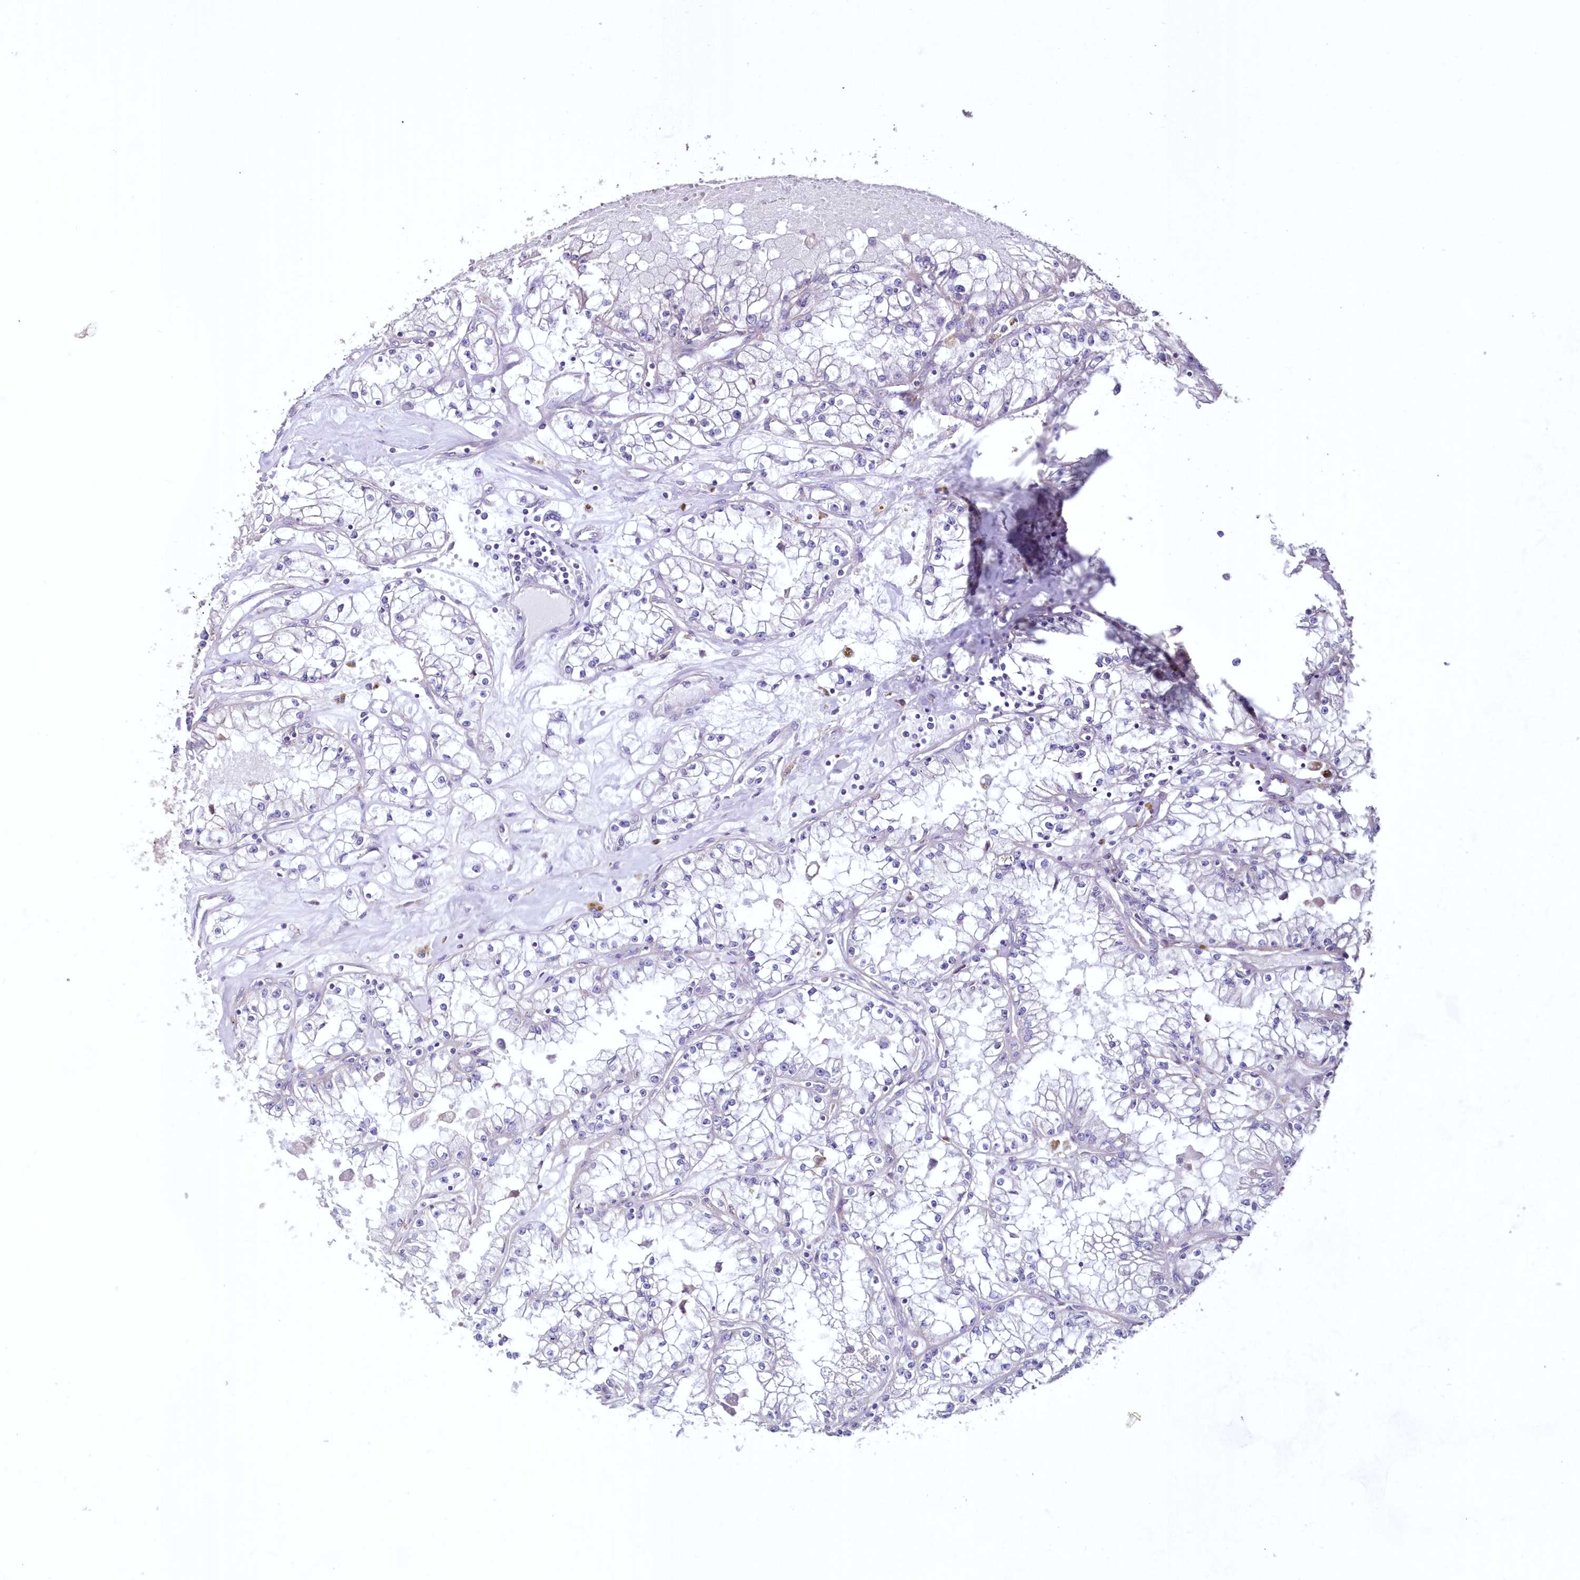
{"staining": {"intensity": "negative", "quantity": "none", "location": "none"}, "tissue": "renal cancer", "cell_type": "Tumor cells", "image_type": "cancer", "snomed": [{"axis": "morphology", "description": "Adenocarcinoma, NOS"}, {"axis": "topography", "description": "Kidney"}], "caption": "Image shows no significant protein staining in tumor cells of renal cancer.", "gene": "HADHB", "patient": {"sex": "male", "age": 56}}